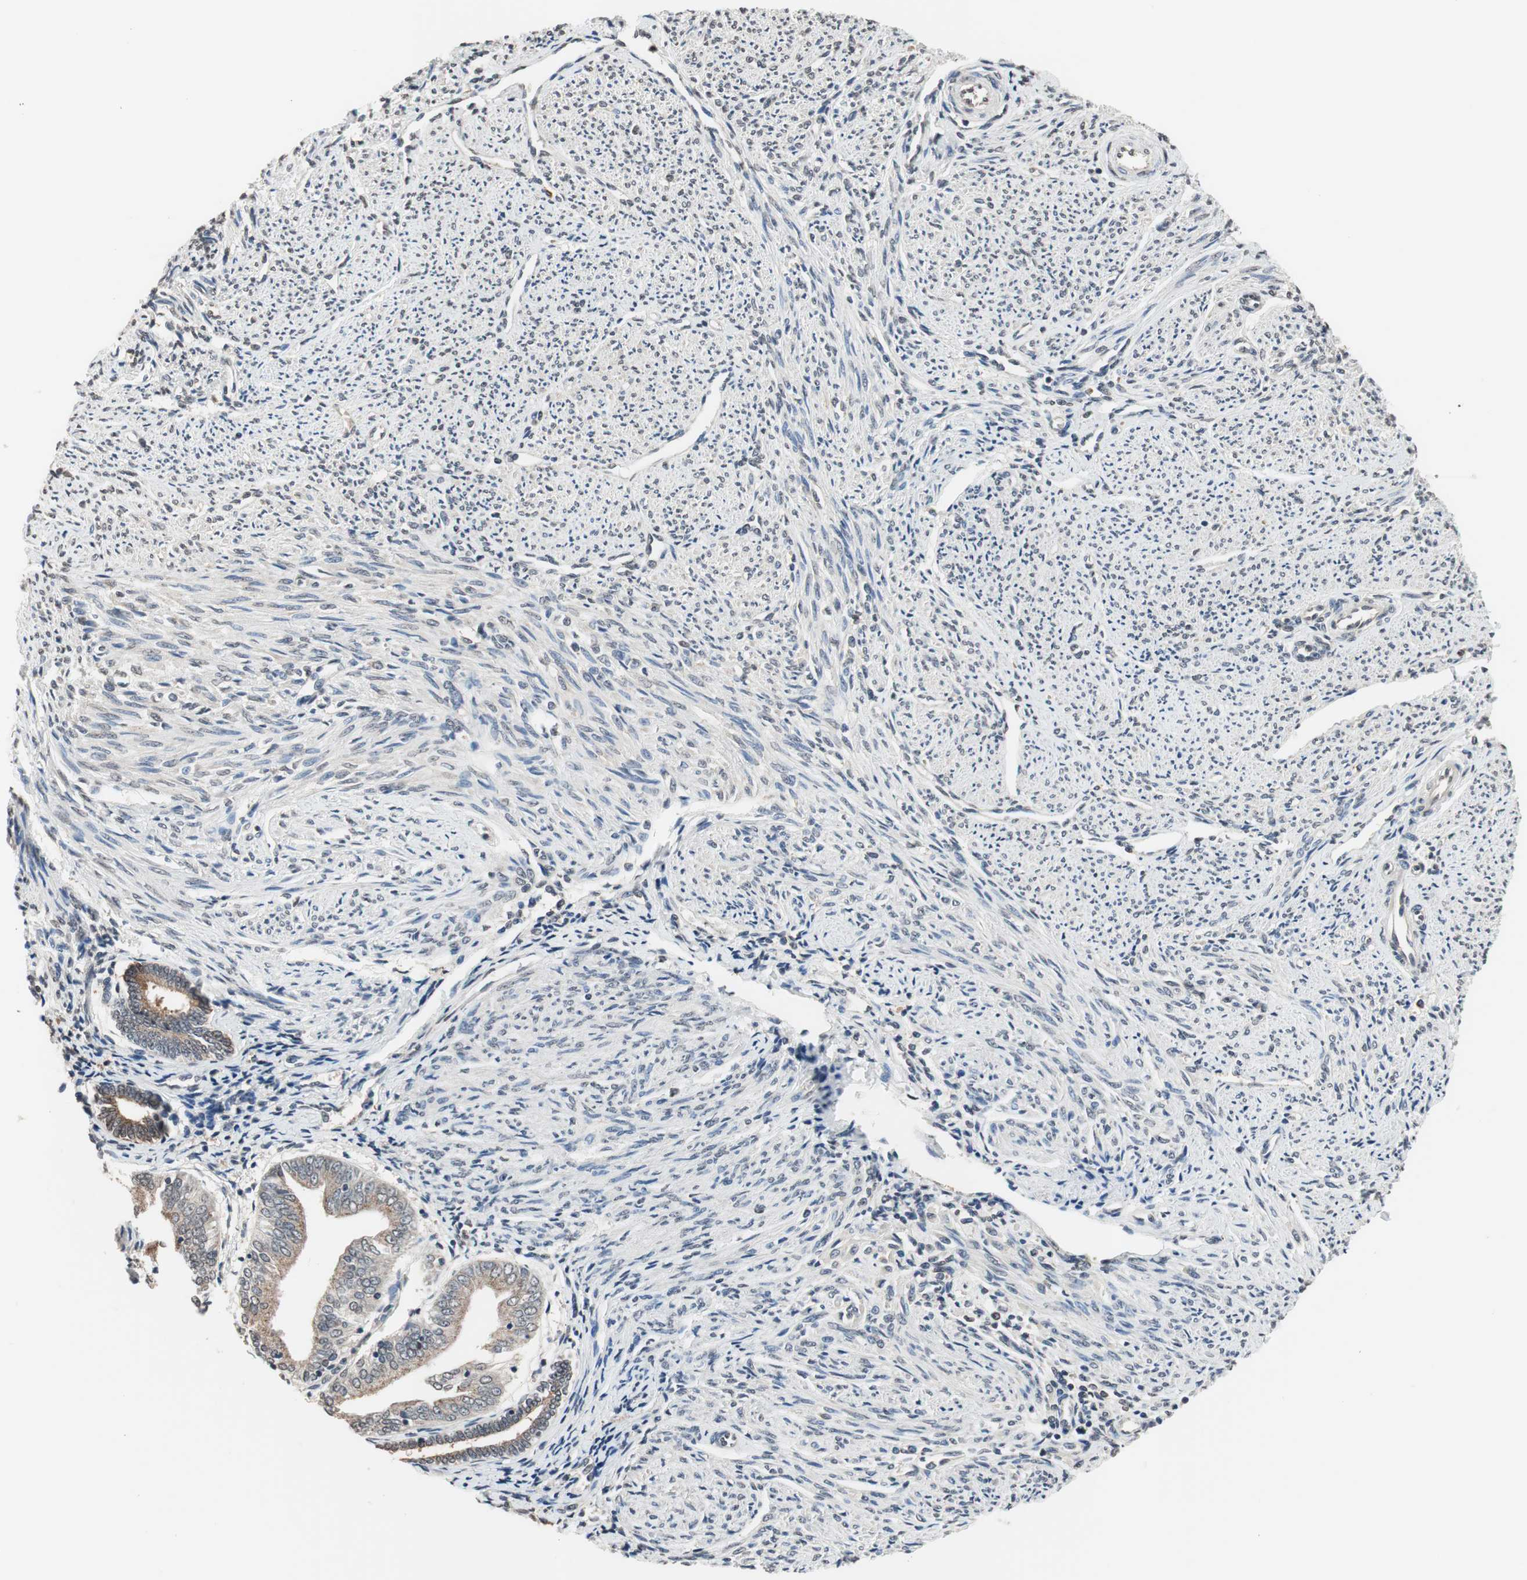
{"staining": {"intensity": "weak", "quantity": ">75%", "location": "cytoplasmic/membranous,nuclear"}, "tissue": "smooth muscle", "cell_type": "Smooth muscle cells", "image_type": "normal", "snomed": [{"axis": "morphology", "description": "Normal tissue, NOS"}, {"axis": "topography", "description": "Smooth muscle"}], "caption": "A brown stain labels weak cytoplasmic/membranous,nuclear positivity of a protein in smooth muscle cells of normal human smooth muscle.", "gene": "GCLC", "patient": {"sex": "female", "age": 65}}